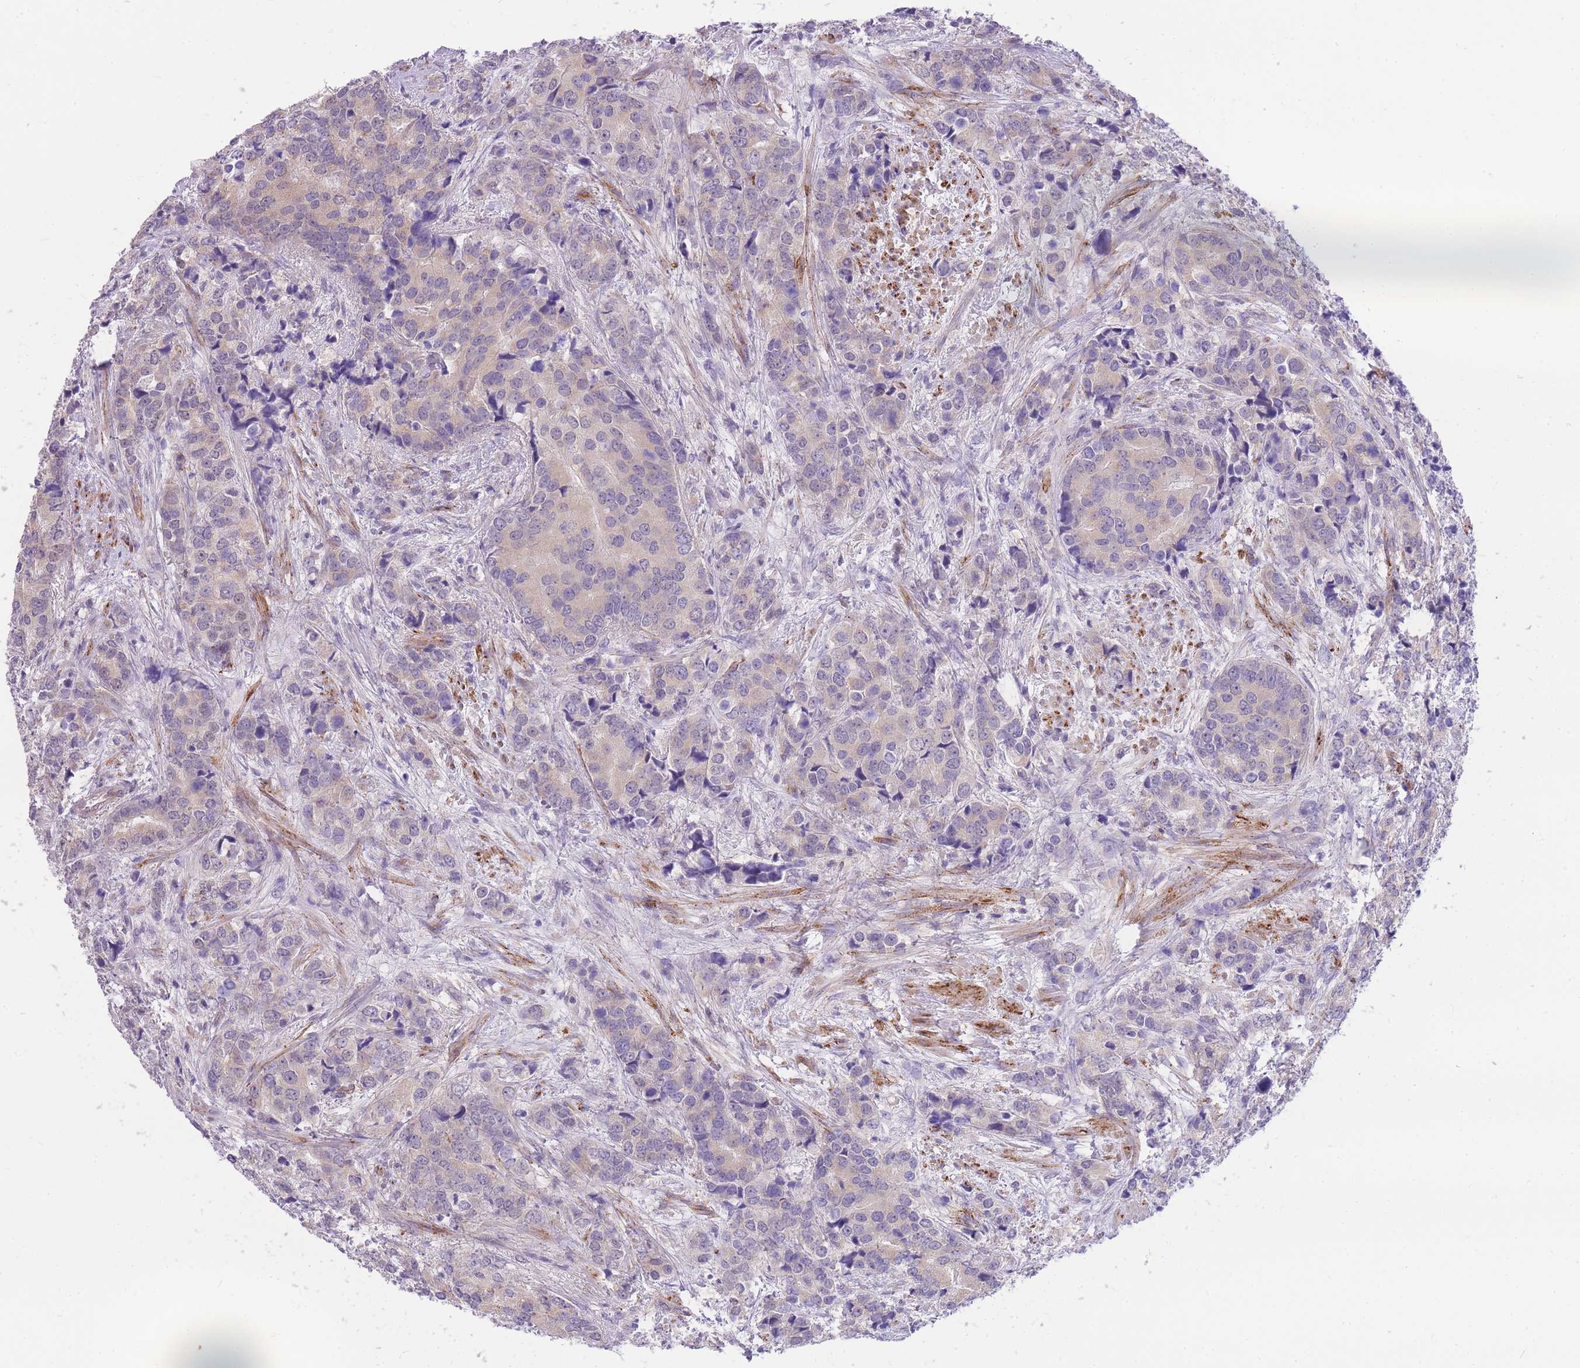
{"staining": {"intensity": "negative", "quantity": "none", "location": "none"}, "tissue": "prostate cancer", "cell_type": "Tumor cells", "image_type": "cancer", "snomed": [{"axis": "morphology", "description": "Adenocarcinoma, High grade"}, {"axis": "topography", "description": "Prostate"}], "caption": "There is no significant positivity in tumor cells of prostate high-grade adenocarcinoma. The staining was performed using DAB (3,3'-diaminobenzidine) to visualize the protein expression in brown, while the nuclei were stained in blue with hematoxylin (Magnification: 20x).", "gene": "S100PBP", "patient": {"sex": "male", "age": 62}}